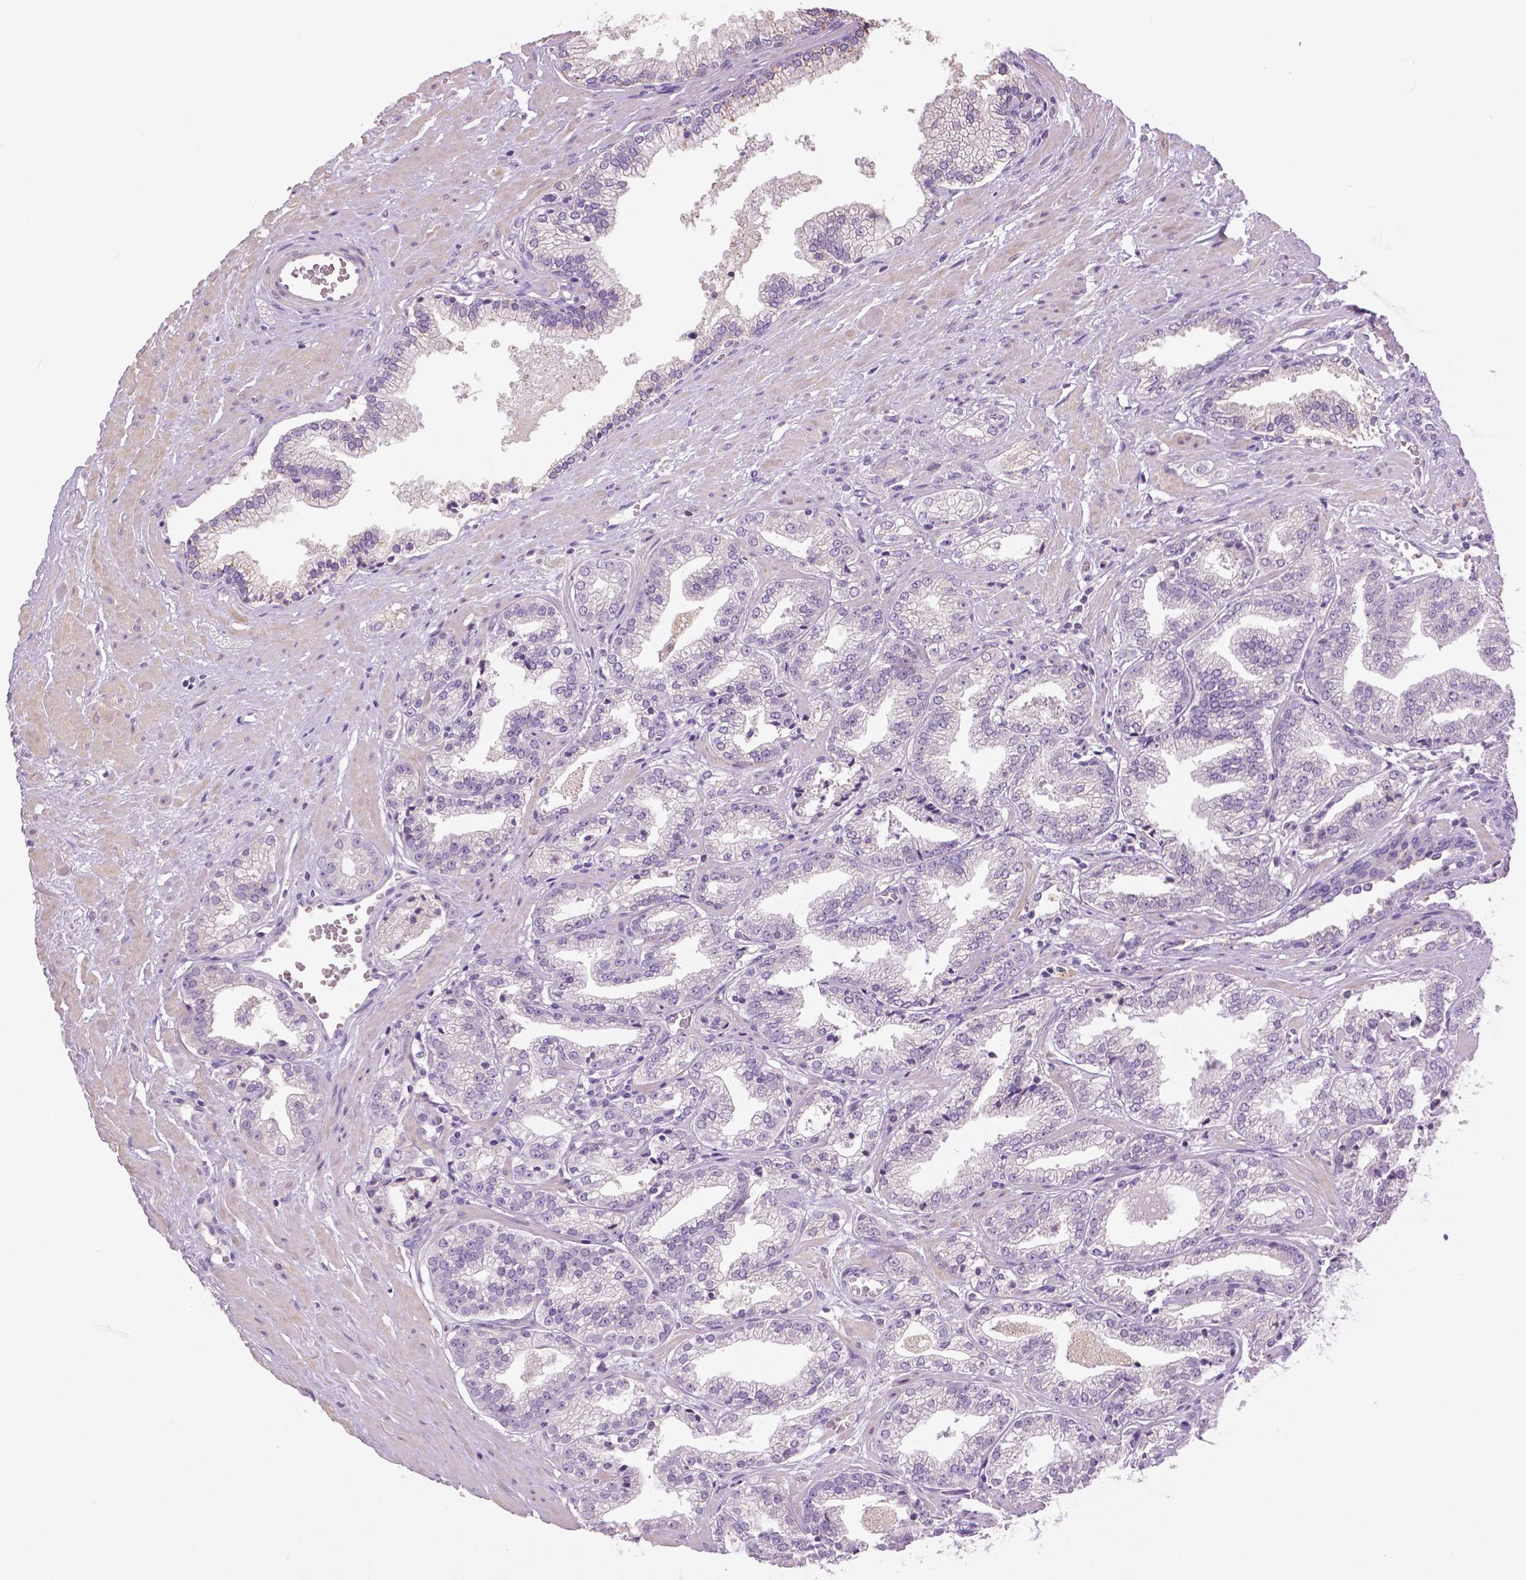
{"staining": {"intensity": "negative", "quantity": "none", "location": "none"}, "tissue": "prostate cancer", "cell_type": "Tumor cells", "image_type": "cancer", "snomed": [{"axis": "morphology", "description": "Adenocarcinoma, Low grade"}, {"axis": "topography", "description": "Prostate"}], "caption": "A high-resolution photomicrograph shows immunohistochemistry staining of prostate adenocarcinoma (low-grade), which exhibits no significant expression in tumor cells. The staining was performed using DAB to visualize the protein expression in brown, while the nuclei were stained in blue with hematoxylin (Magnification: 20x).", "gene": "DNAH12", "patient": {"sex": "male", "age": 60}}